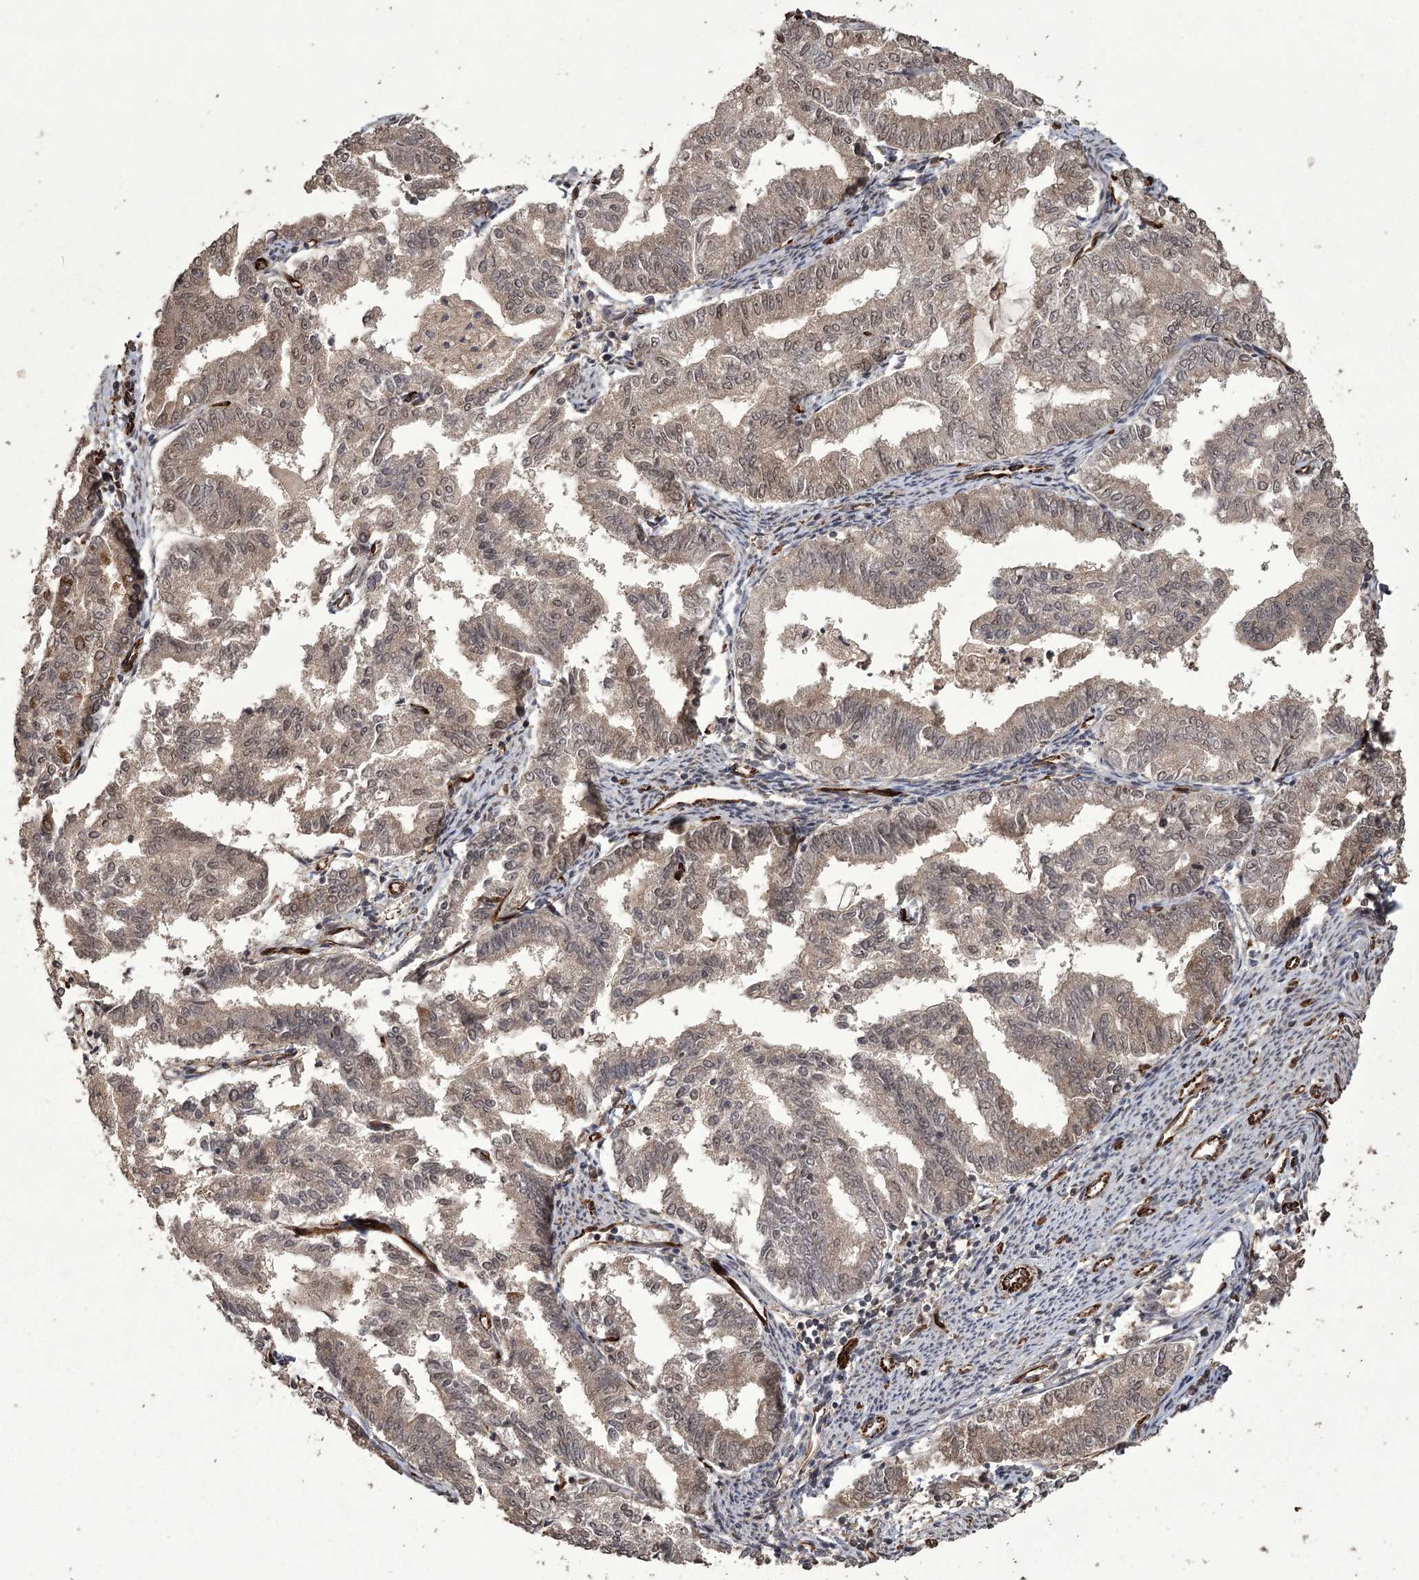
{"staining": {"intensity": "weak", "quantity": ">75%", "location": "cytoplasmic/membranous,nuclear"}, "tissue": "endometrial cancer", "cell_type": "Tumor cells", "image_type": "cancer", "snomed": [{"axis": "morphology", "description": "Adenocarcinoma, NOS"}, {"axis": "topography", "description": "Endometrium"}], "caption": "DAB immunohistochemical staining of human endometrial cancer (adenocarcinoma) exhibits weak cytoplasmic/membranous and nuclear protein expression in about >75% of tumor cells. (brown staining indicates protein expression, while blue staining denotes nuclei).", "gene": "RPAP3", "patient": {"sex": "female", "age": 79}}